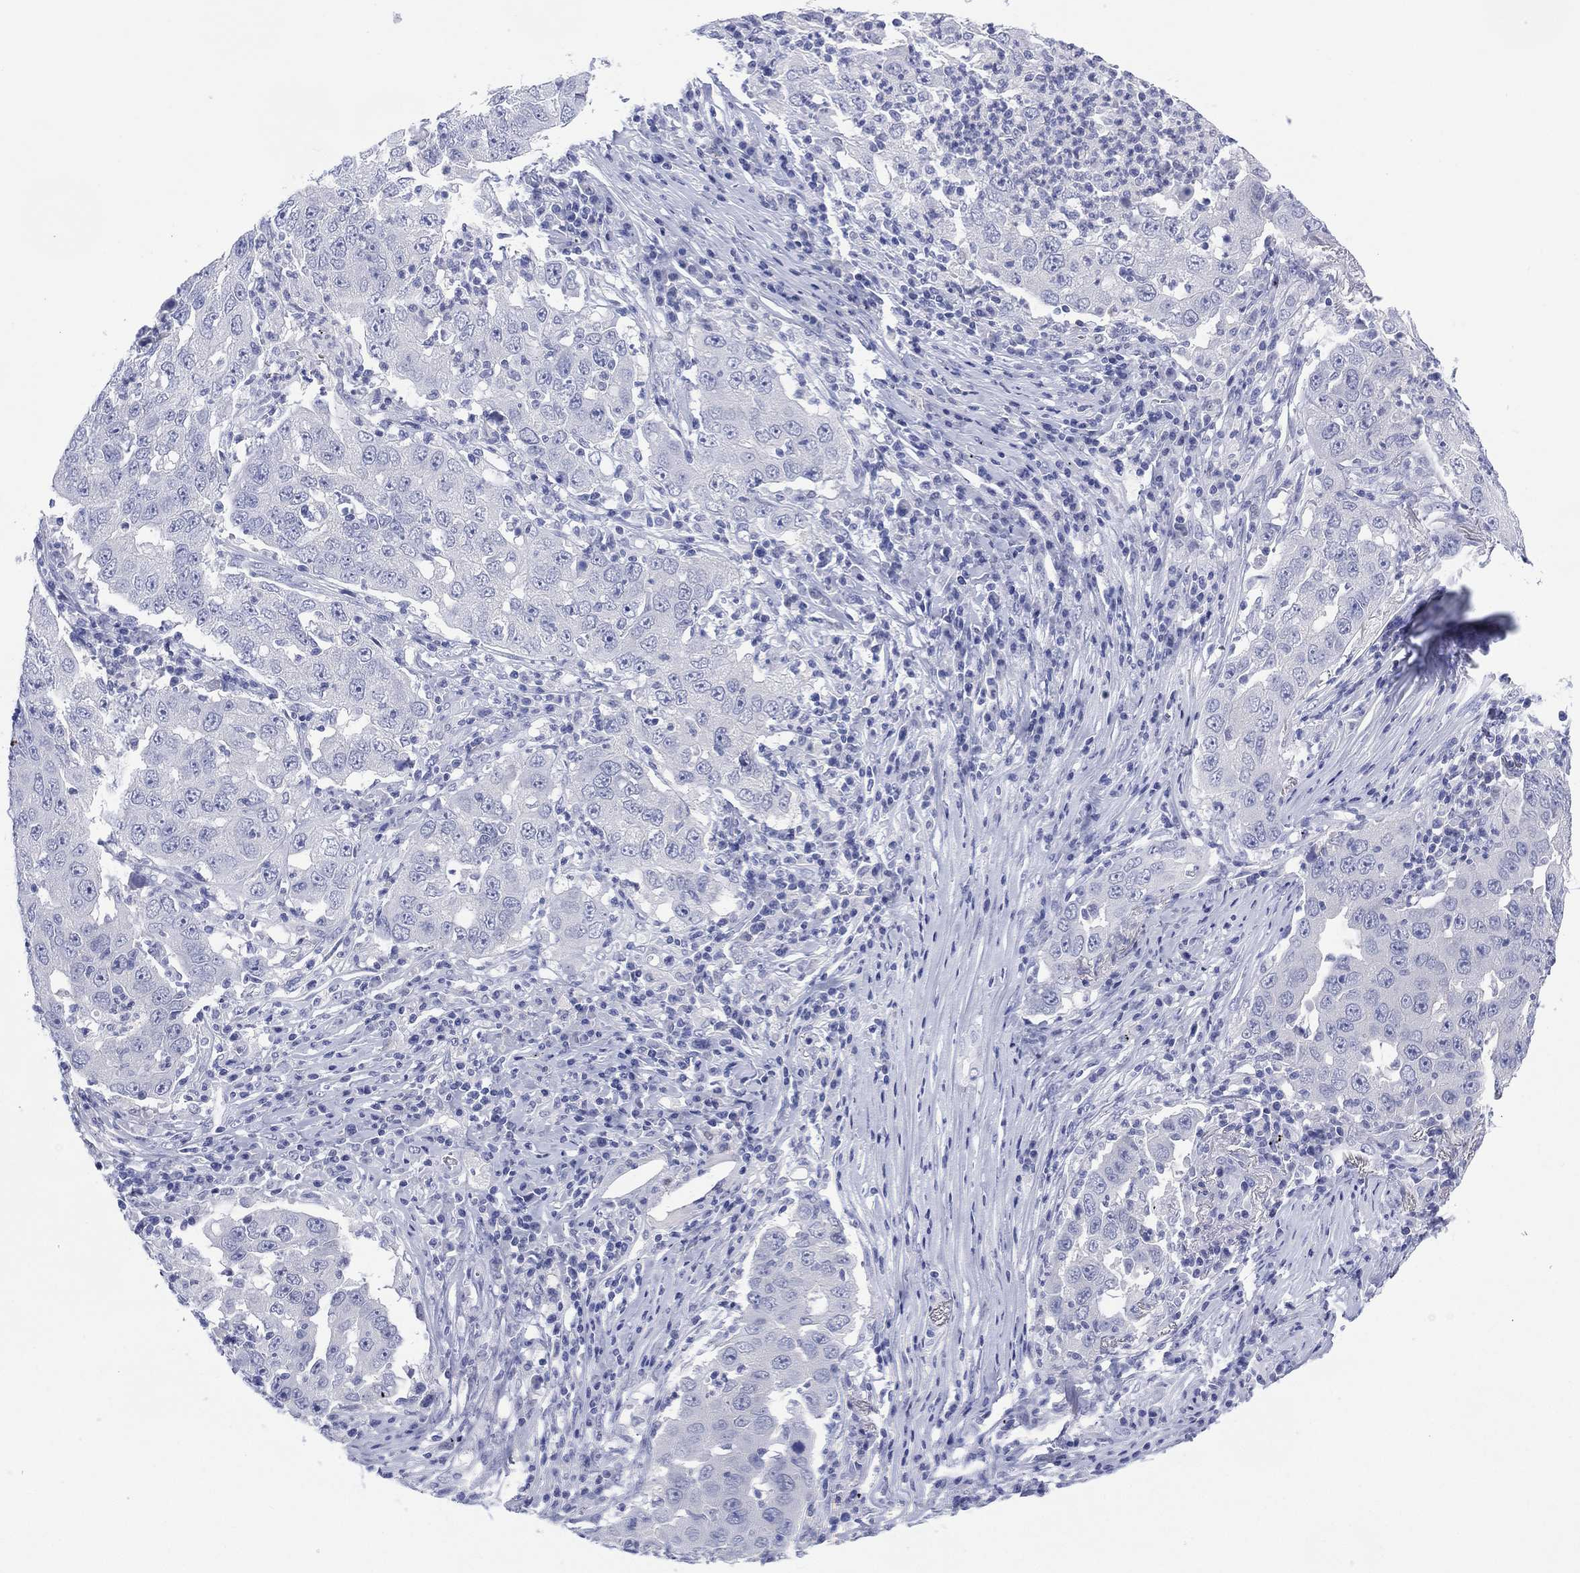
{"staining": {"intensity": "negative", "quantity": "none", "location": "none"}, "tissue": "lung cancer", "cell_type": "Tumor cells", "image_type": "cancer", "snomed": [{"axis": "morphology", "description": "Adenocarcinoma, NOS"}, {"axis": "topography", "description": "Lung"}], "caption": "Human lung cancer (adenocarcinoma) stained for a protein using IHC displays no expression in tumor cells.", "gene": "DSG1", "patient": {"sex": "male", "age": 73}}